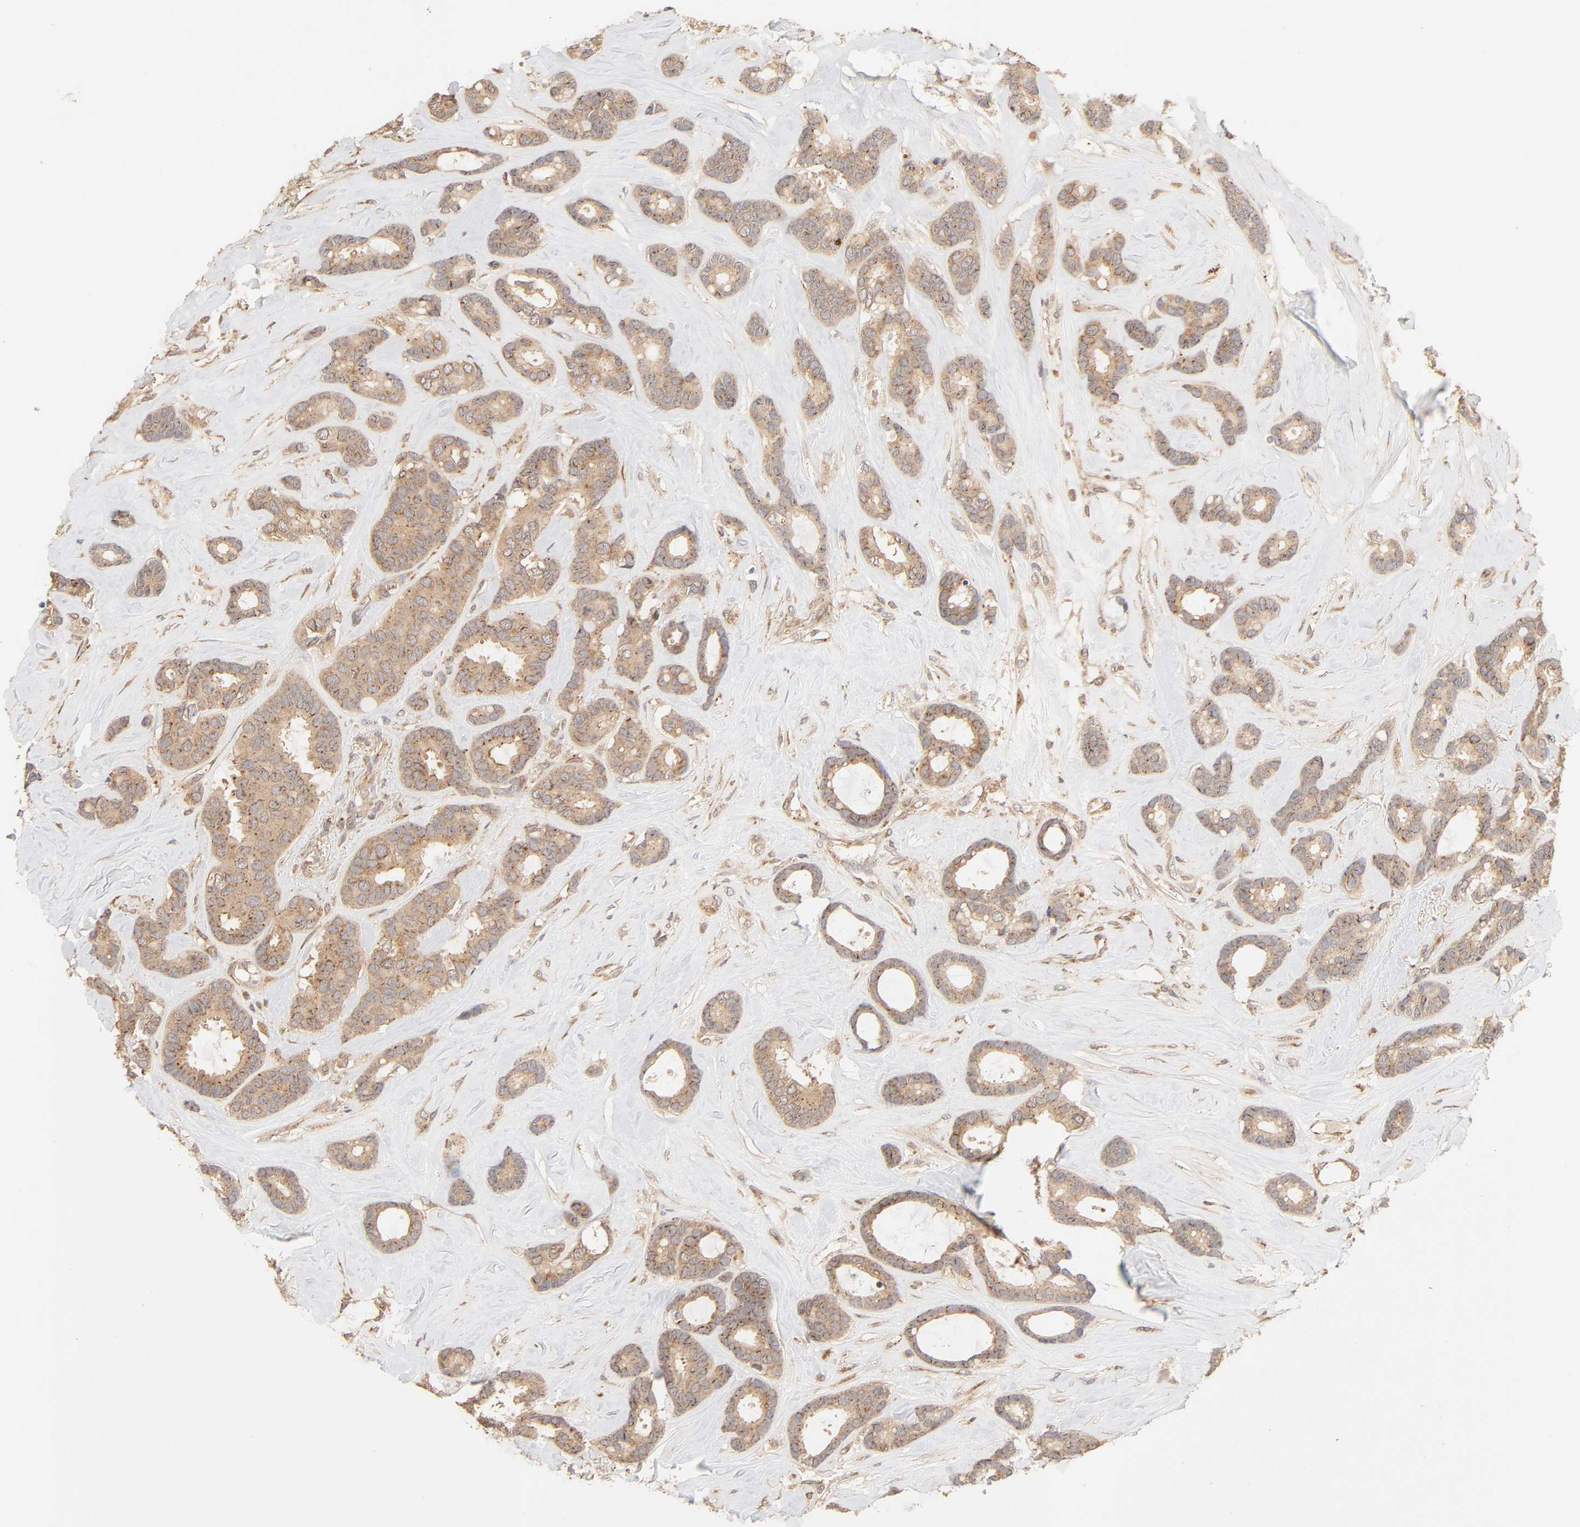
{"staining": {"intensity": "moderate", "quantity": ">75%", "location": "cytoplasmic/membranous"}, "tissue": "breast cancer", "cell_type": "Tumor cells", "image_type": "cancer", "snomed": [{"axis": "morphology", "description": "Duct carcinoma"}, {"axis": "topography", "description": "Breast"}], "caption": "Tumor cells display medium levels of moderate cytoplasmic/membranous staining in approximately >75% of cells in breast cancer (invasive ductal carcinoma).", "gene": "EPS8", "patient": {"sex": "female", "age": 87}}